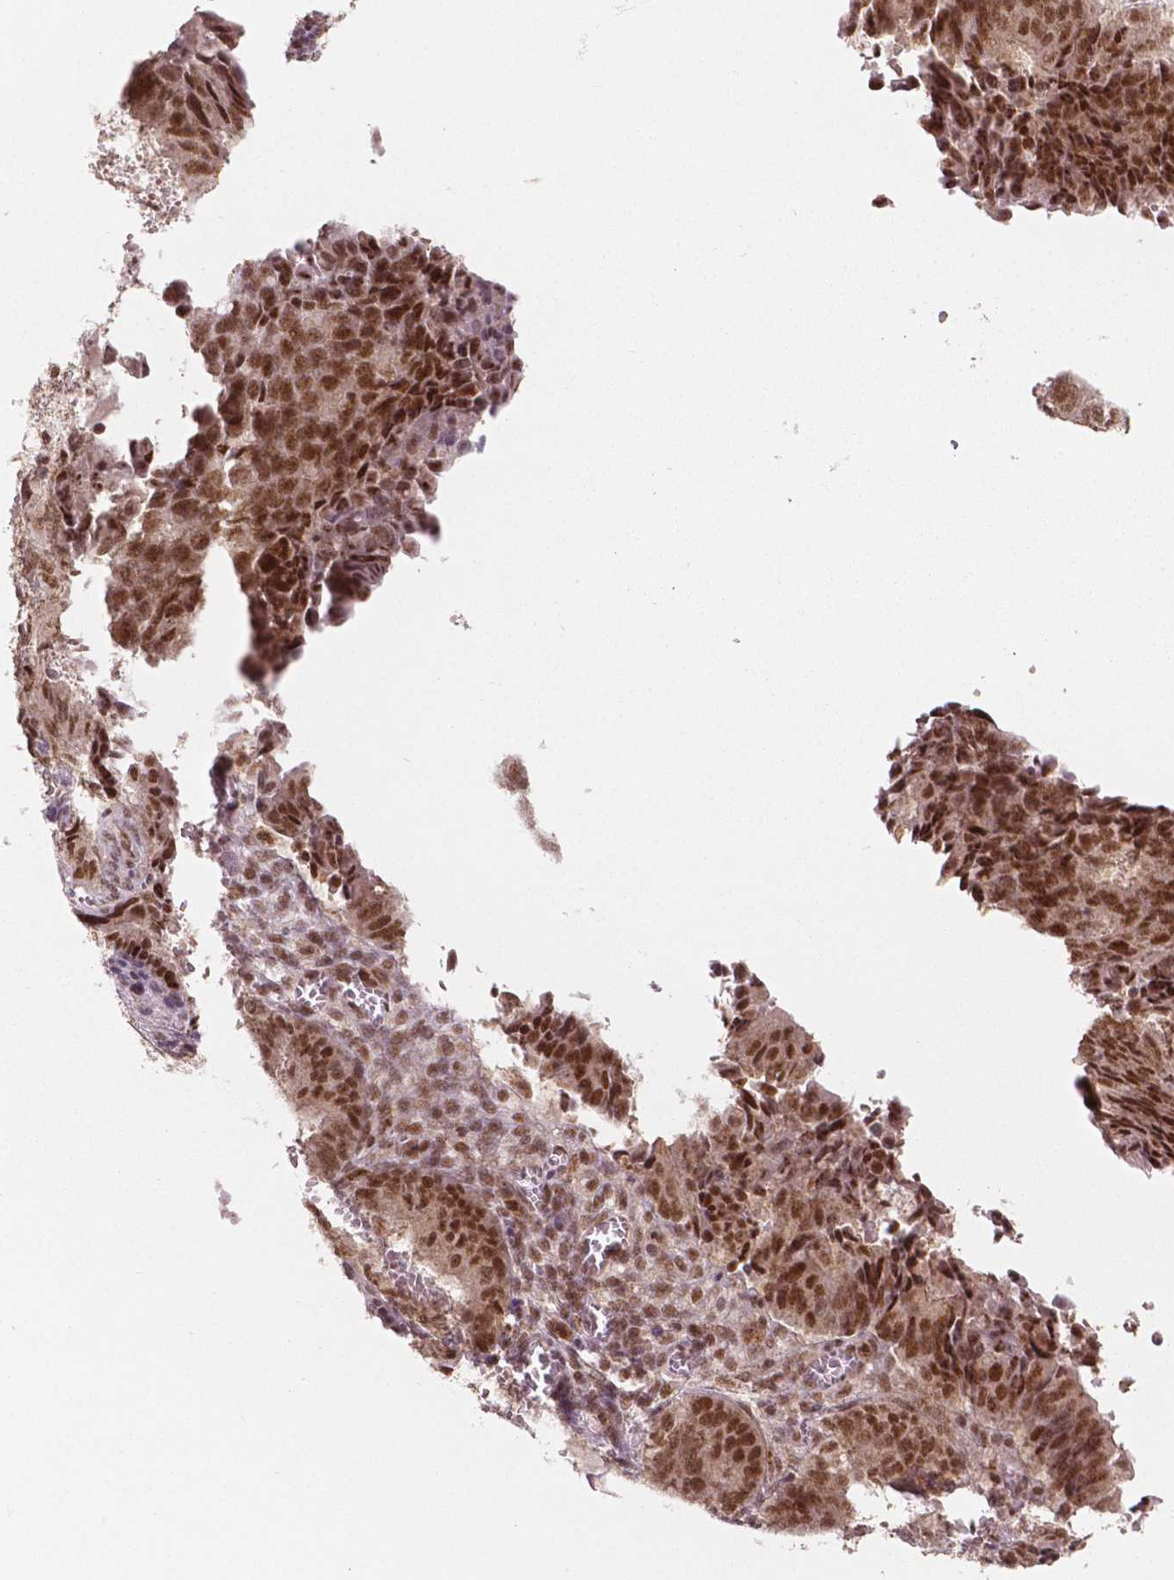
{"staining": {"intensity": "strong", "quantity": ">75%", "location": "nuclear"}, "tissue": "ovarian cancer", "cell_type": "Tumor cells", "image_type": "cancer", "snomed": [{"axis": "morphology", "description": "Carcinoma, endometroid"}, {"axis": "topography", "description": "Ovary"}], "caption": "IHC staining of ovarian cancer (endometroid carcinoma), which shows high levels of strong nuclear staining in about >75% of tumor cells indicating strong nuclear protein expression. The staining was performed using DAB (3,3'-diaminobenzidine) (brown) for protein detection and nuclei were counterstained in hematoxylin (blue).", "gene": "NSD2", "patient": {"sex": "female", "age": 42}}